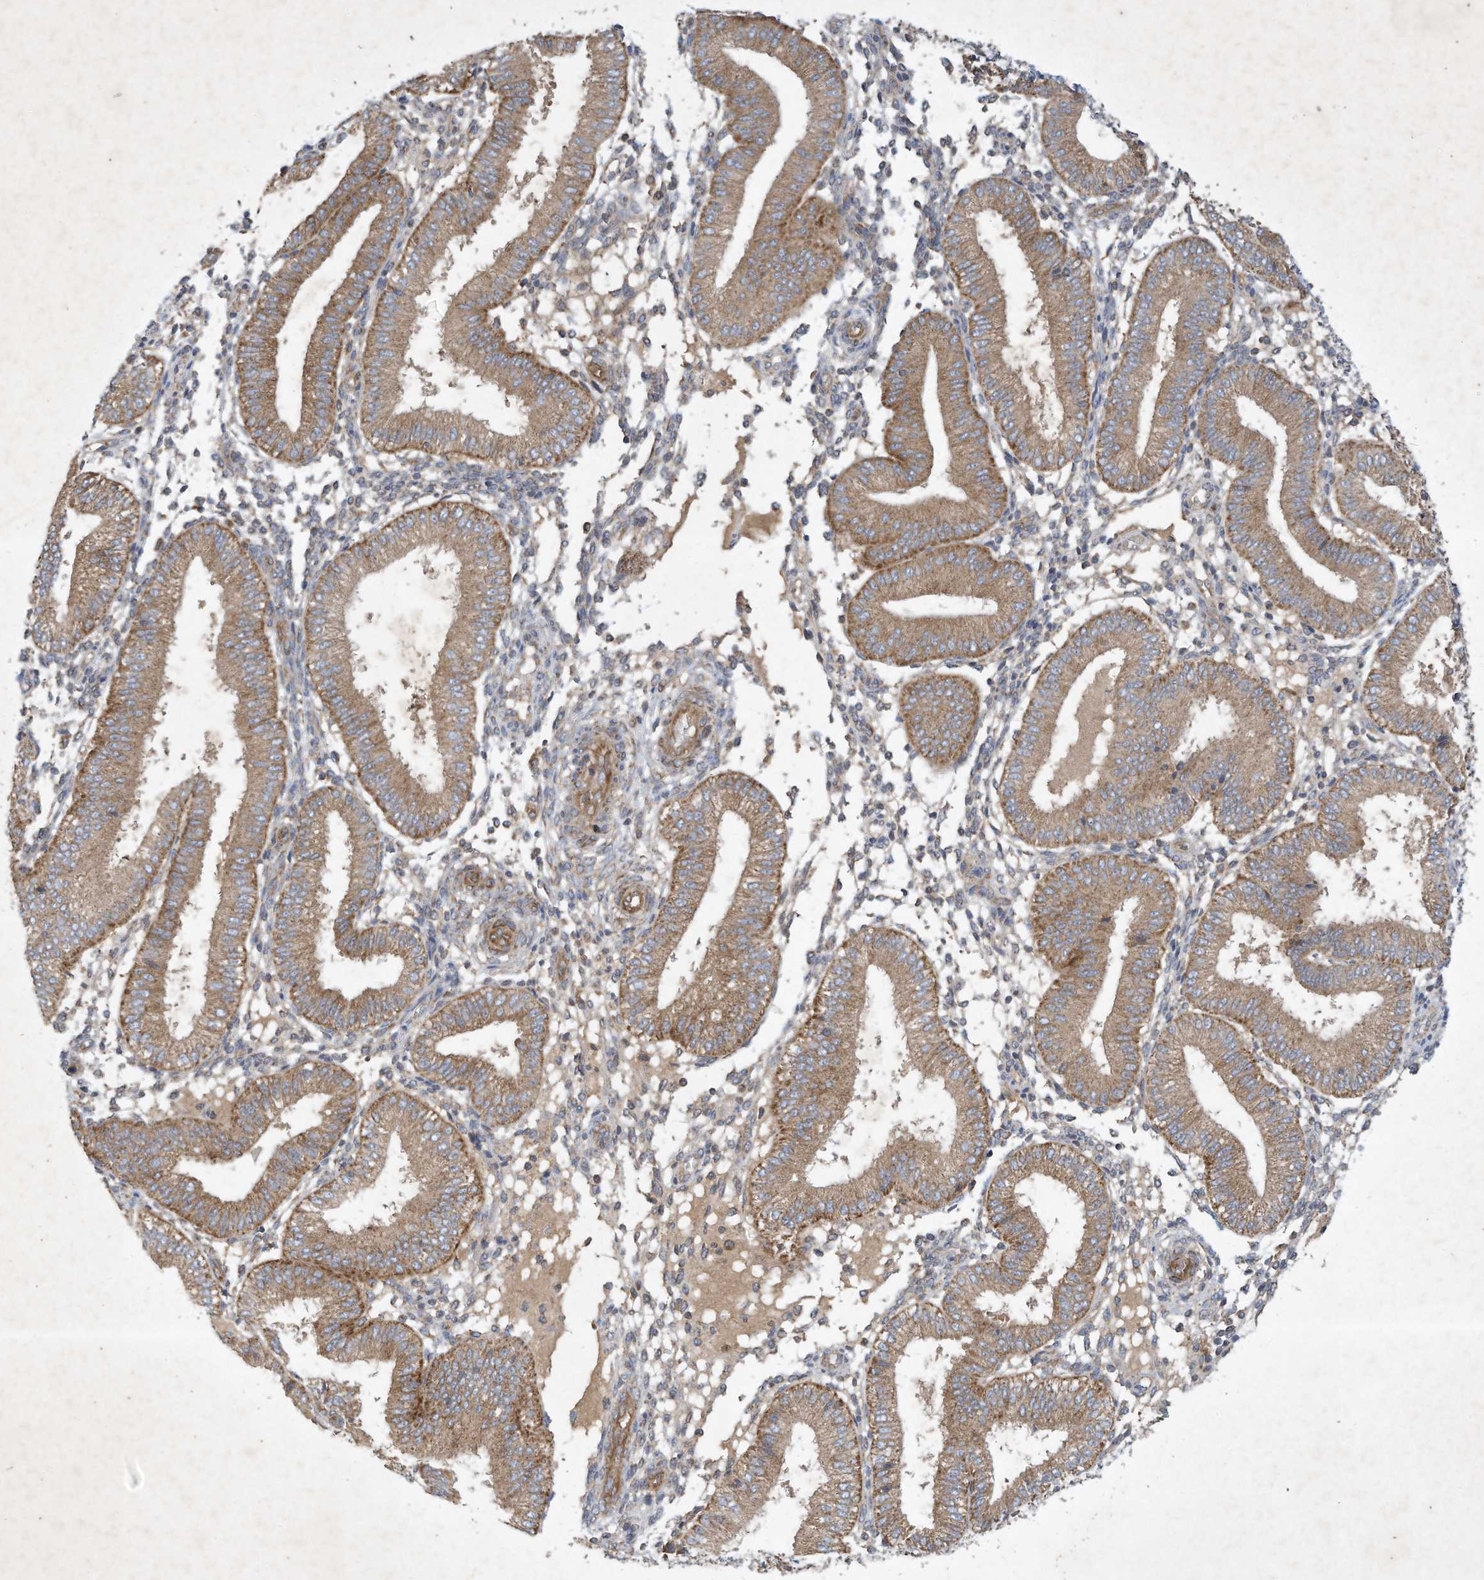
{"staining": {"intensity": "weak", "quantity": "<25%", "location": "cytoplasmic/membranous"}, "tissue": "endometrium", "cell_type": "Cells in endometrial stroma", "image_type": "normal", "snomed": [{"axis": "morphology", "description": "Normal tissue, NOS"}, {"axis": "topography", "description": "Endometrium"}], "caption": "The immunohistochemistry (IHC) histopathology image has no significant expression in cells in endometrial stroma of endometrium. Brightfield microscopy of immunohistochemistry (IHC) stained with DAB (3,3'-diaminobenzidine) (brown) and hematoxylin (blue), captured at high magnification.", "gene": "SYNJ2", "patient": {"sex": "female", "age": 39}}